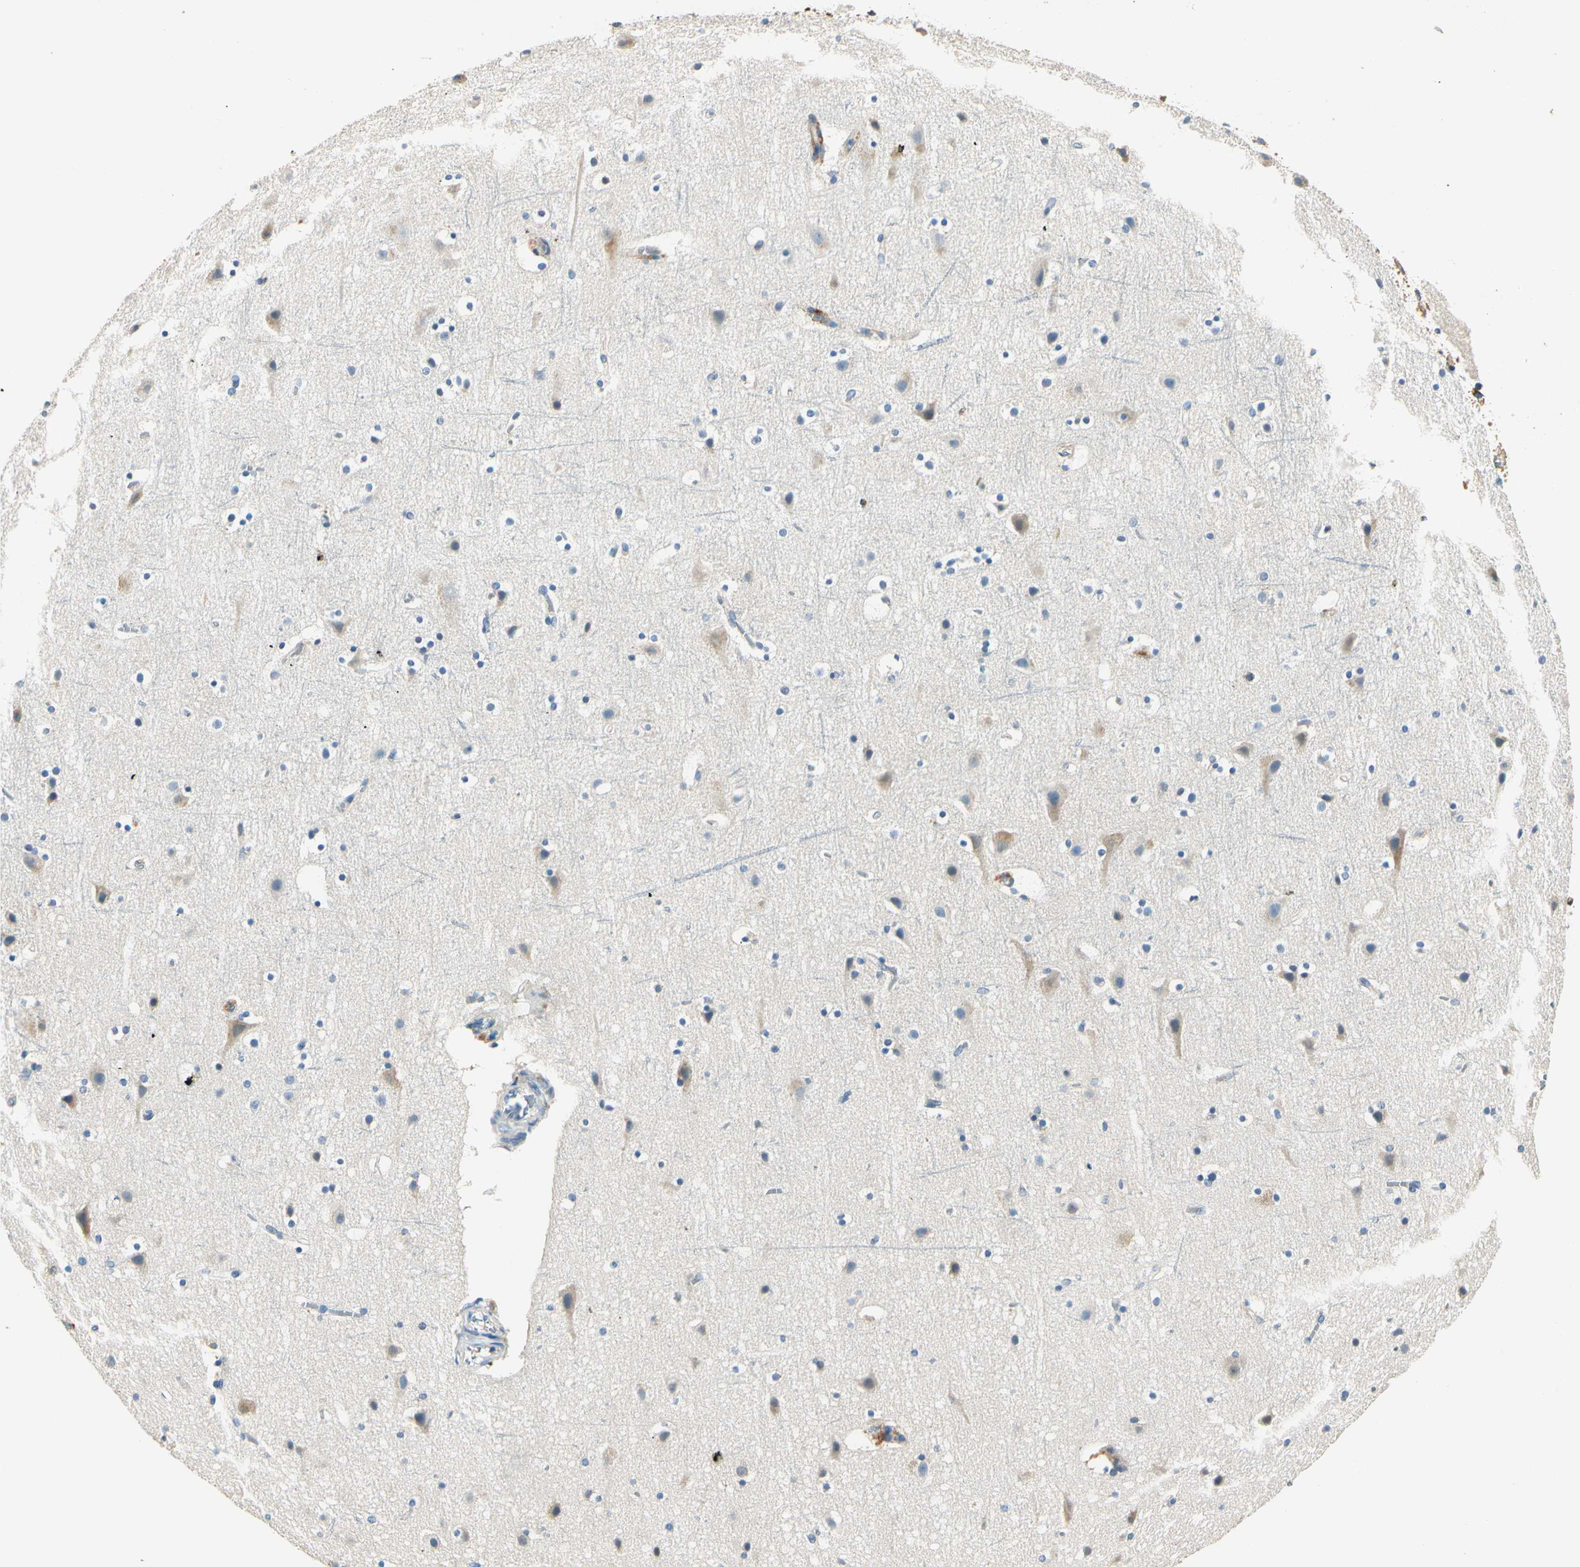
{"staining": {"intensity": "negative", "quantity": "none", "location": "none"}, "tissue": "cerebral cortex", "cell_type": "Endothelial cells", "image_type": "normal", "snomed": [{"axis": "morphology", "description": "Normal tissue, NOS"}, {"axis": "topography", "description": "Cerebral cortex"}], "caption": "Endothelial cells show no significant staining in benign cerebral cortex. Nuclei are stained in blue.", "gene": "TGFBR3", "patient": {"sex": "male", "age": 45}}